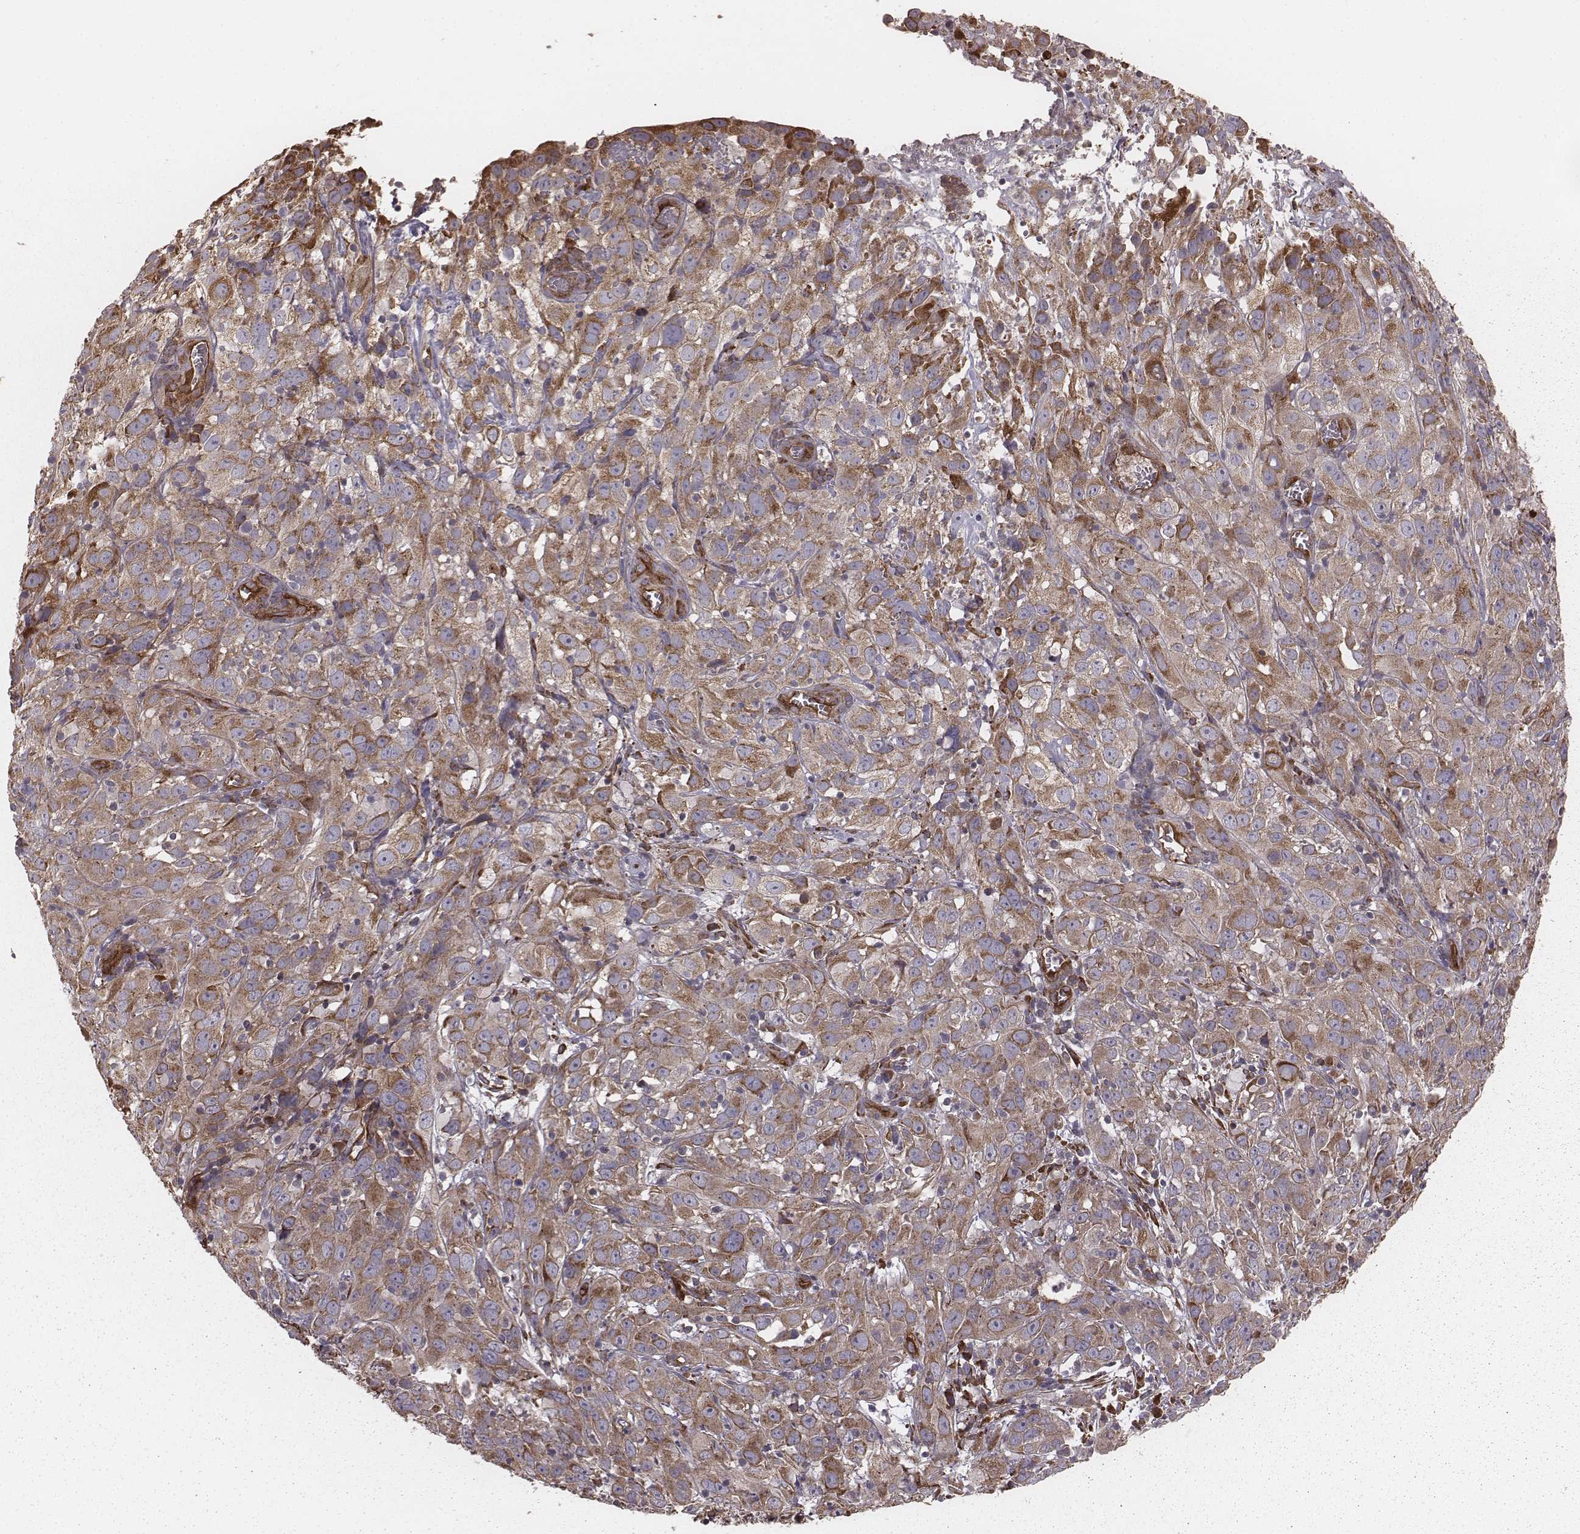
{"staining": {"intensity": "moderate", "quantity": ">75%", "location": "cytoplasmic/membranous"}, "tissue": "cervical cancer", "cell_type": "Tumor cells", "image_type": "cancer", "snomed": [{"axis": "morphology", "description": "Squamous cell carcinoma, NOS"}, {"axis": "topography", "description": "Cervix"}], "caption": "Protein expression analysis of human cervical squamous cell carcinoma reveals moderate cytoplasmic/membranous positivity in approximately >75% of tumor cells. (DAB IHC, brown staining for protein, blue staining for nuclei).", "gene": "PALMD", "patient": {"sex": "female", "age": 32}}